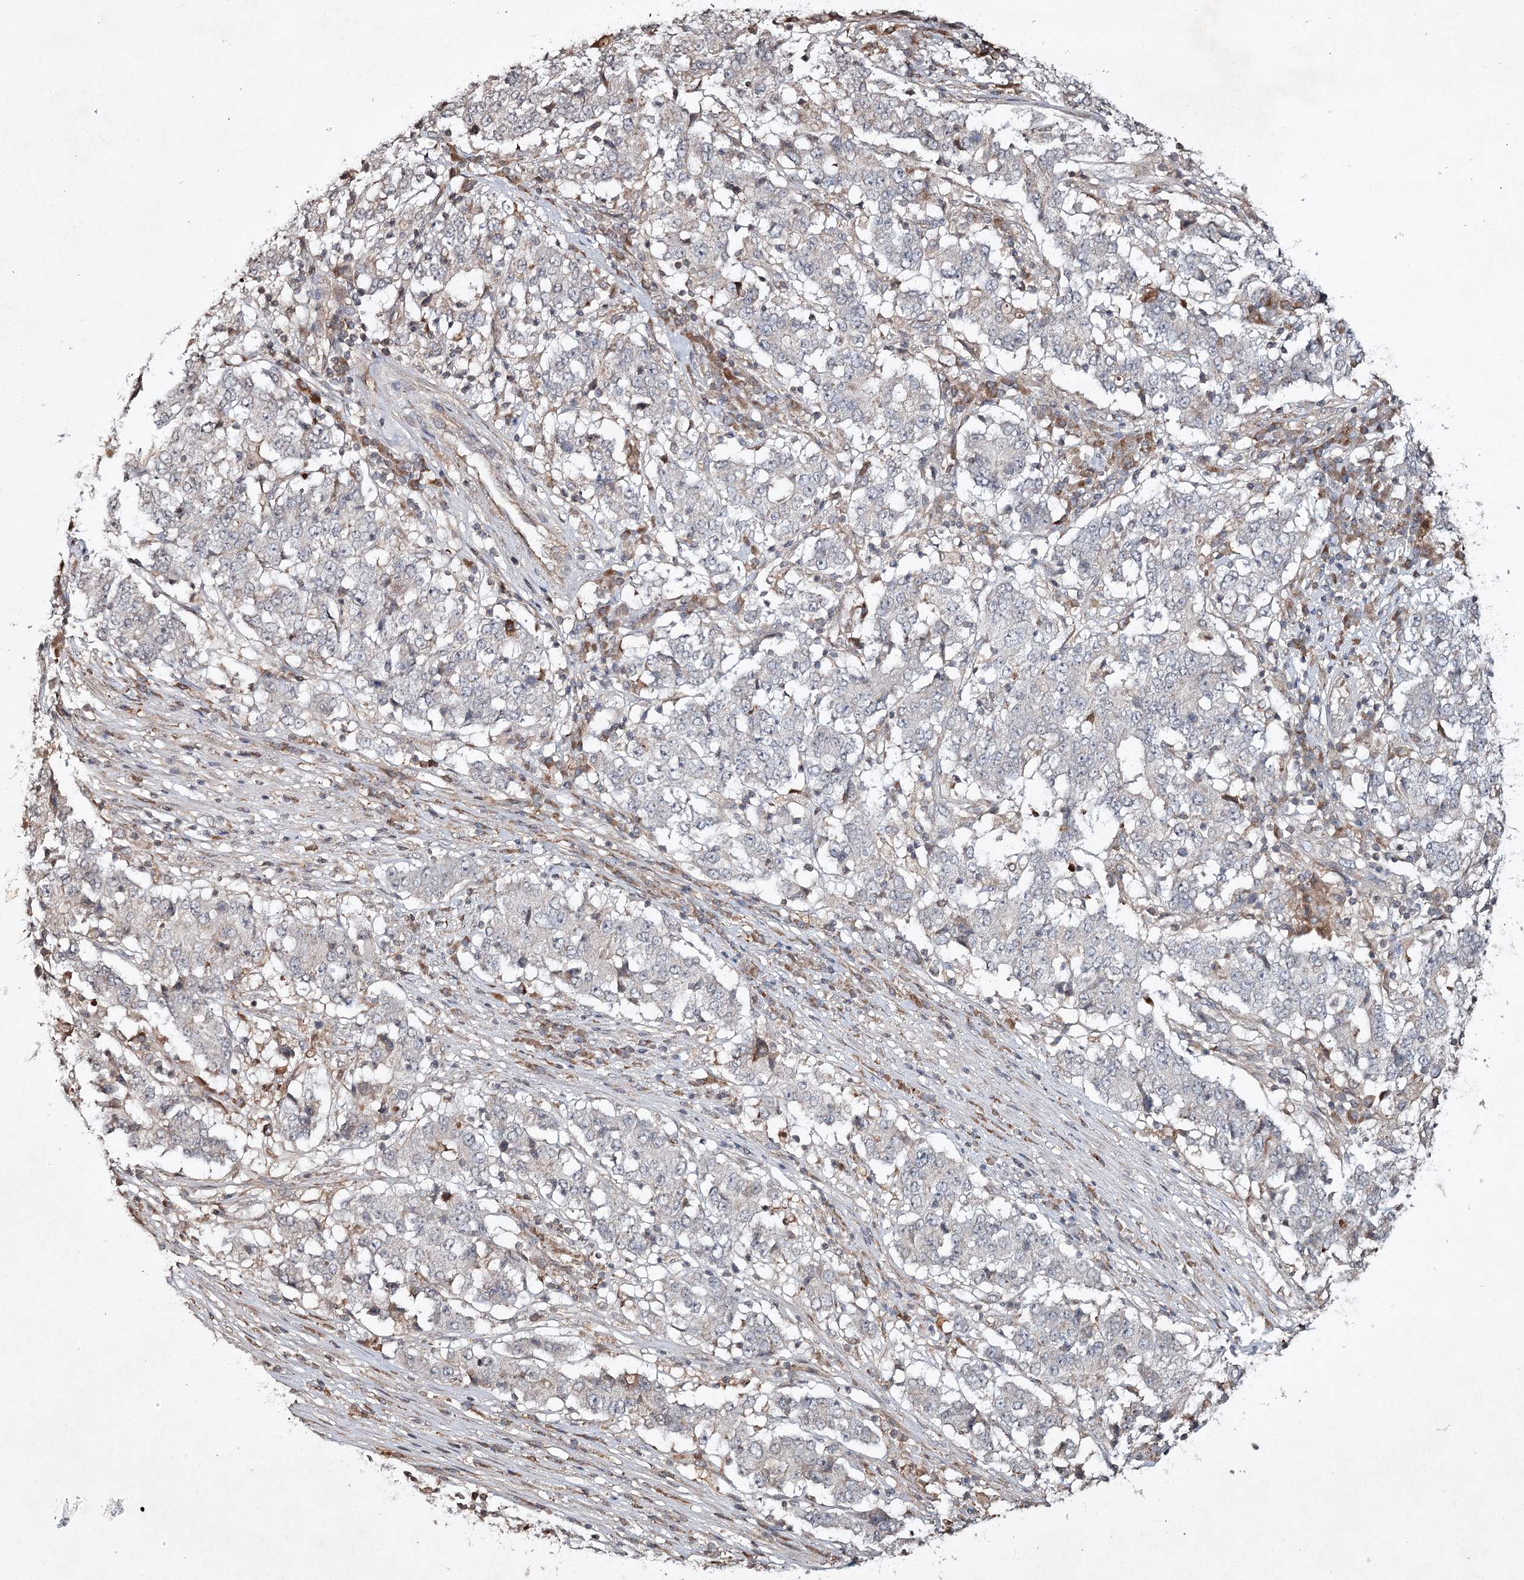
{"staining": {"intensity": "negative", "quantity": "none", "location": "none"}, "tissue": "stomach cancer", "cell_type": "Tumor cells", "image_type": "cancer", "snomed": [{"axis": "morphology", "description": "Adenocarcinoma, NOS"}, {"axis": "topography", "description": "Stomach"}], "caption": "IHC of human adenocarcinoma (stomach) displays no positivity in tumor cells.", "gene": "CYP2B6", "patient": {"sex": "male", "age": 59}}